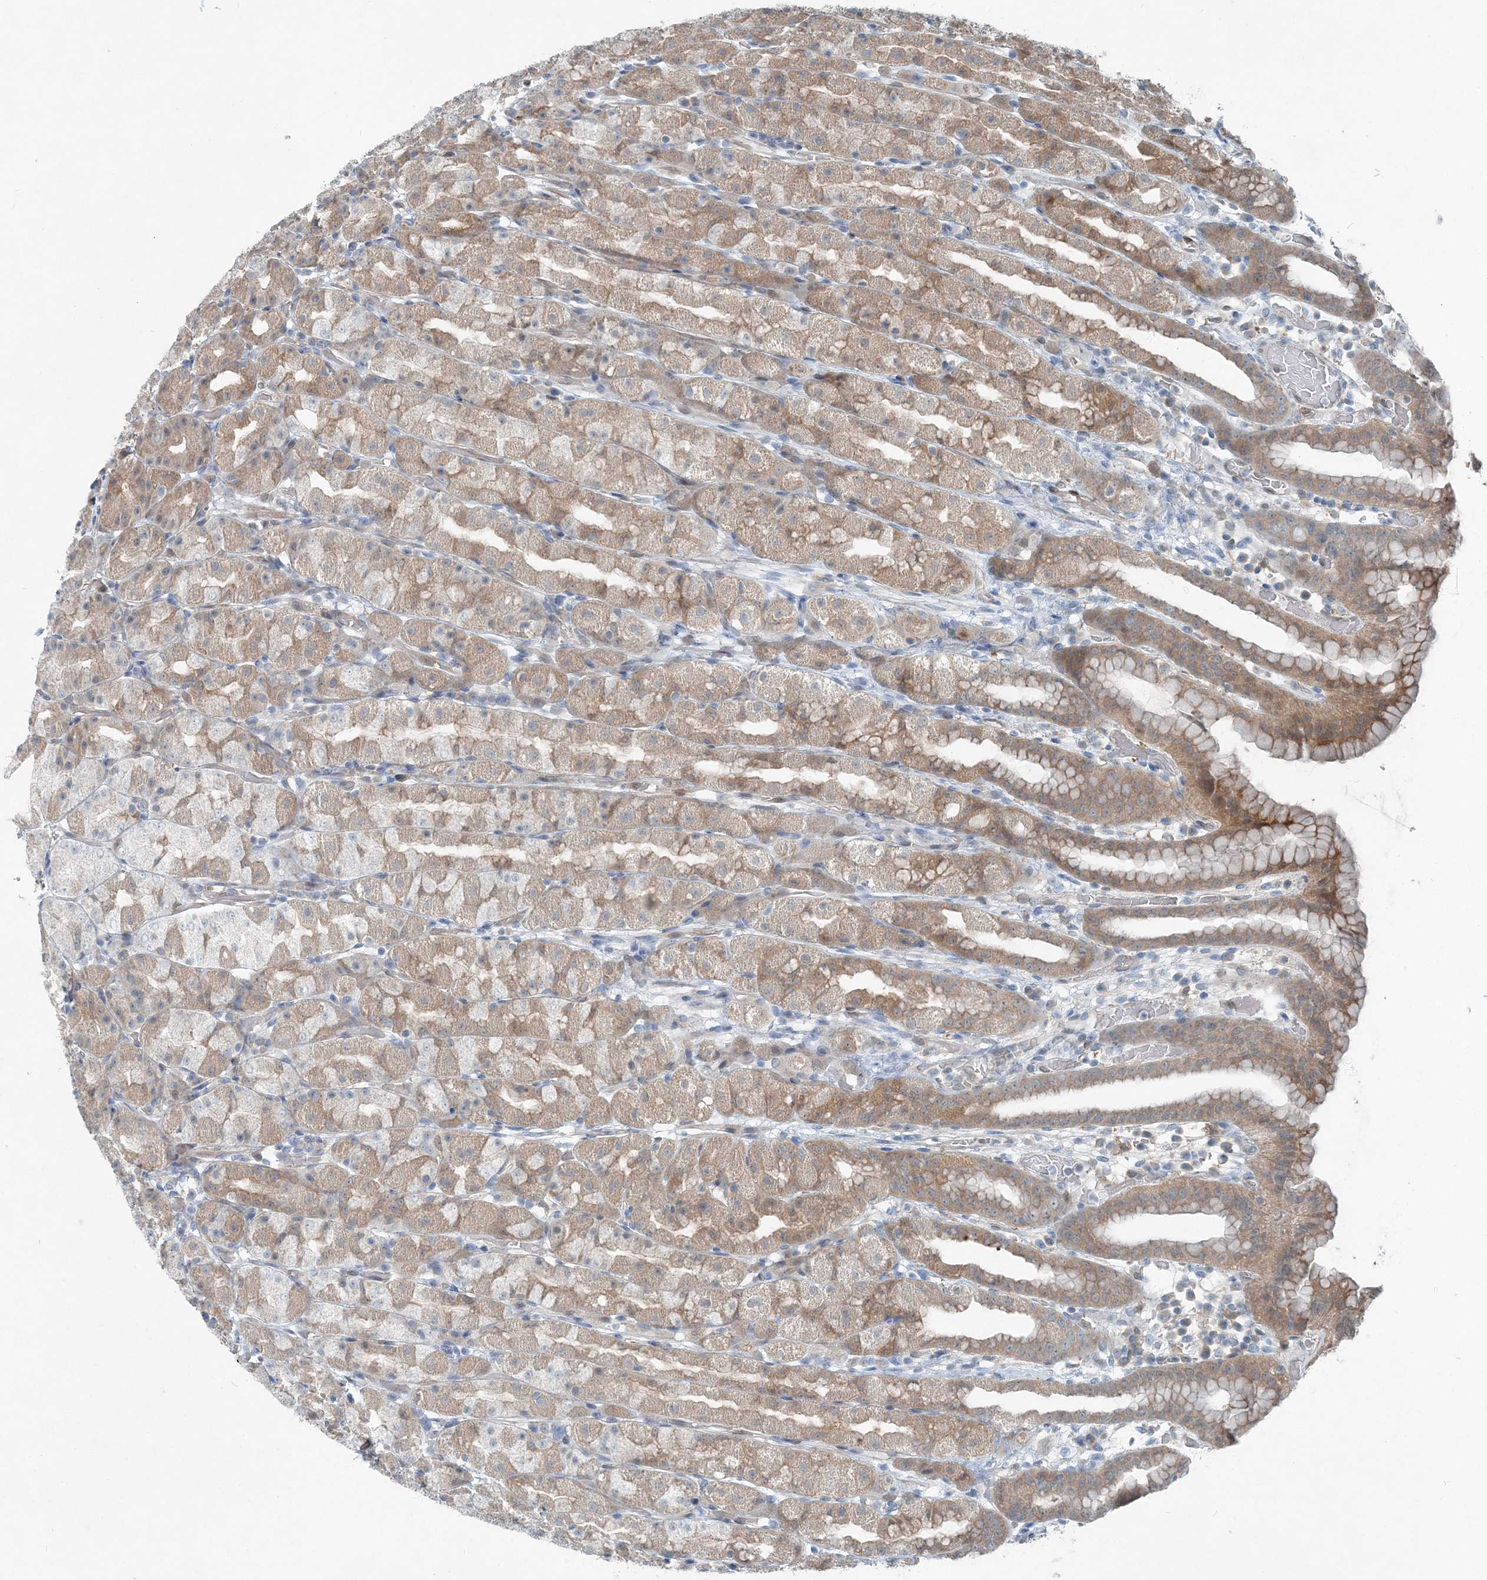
{"staining": {"intensity": "moderate", "quantity": "25%-75%", "location": "cytoplasmic/membranous"}, "tissue": "stomach", "cell_type": "Glandular cells", "image_type": "normal", "snomed": [{"axis": "morphology", "description": "Normal tissue, NOS"}, {"axis": "topography", "description": "Stomach, upper"}], "caption": "Protein expression analysis of benign human stomach reveals moderate cytoplasmic/membranous expression in approximately 25%-75% of glandular cells.", "gene": "ARMH1", "patient": {"sex": "male", "age": 68}}